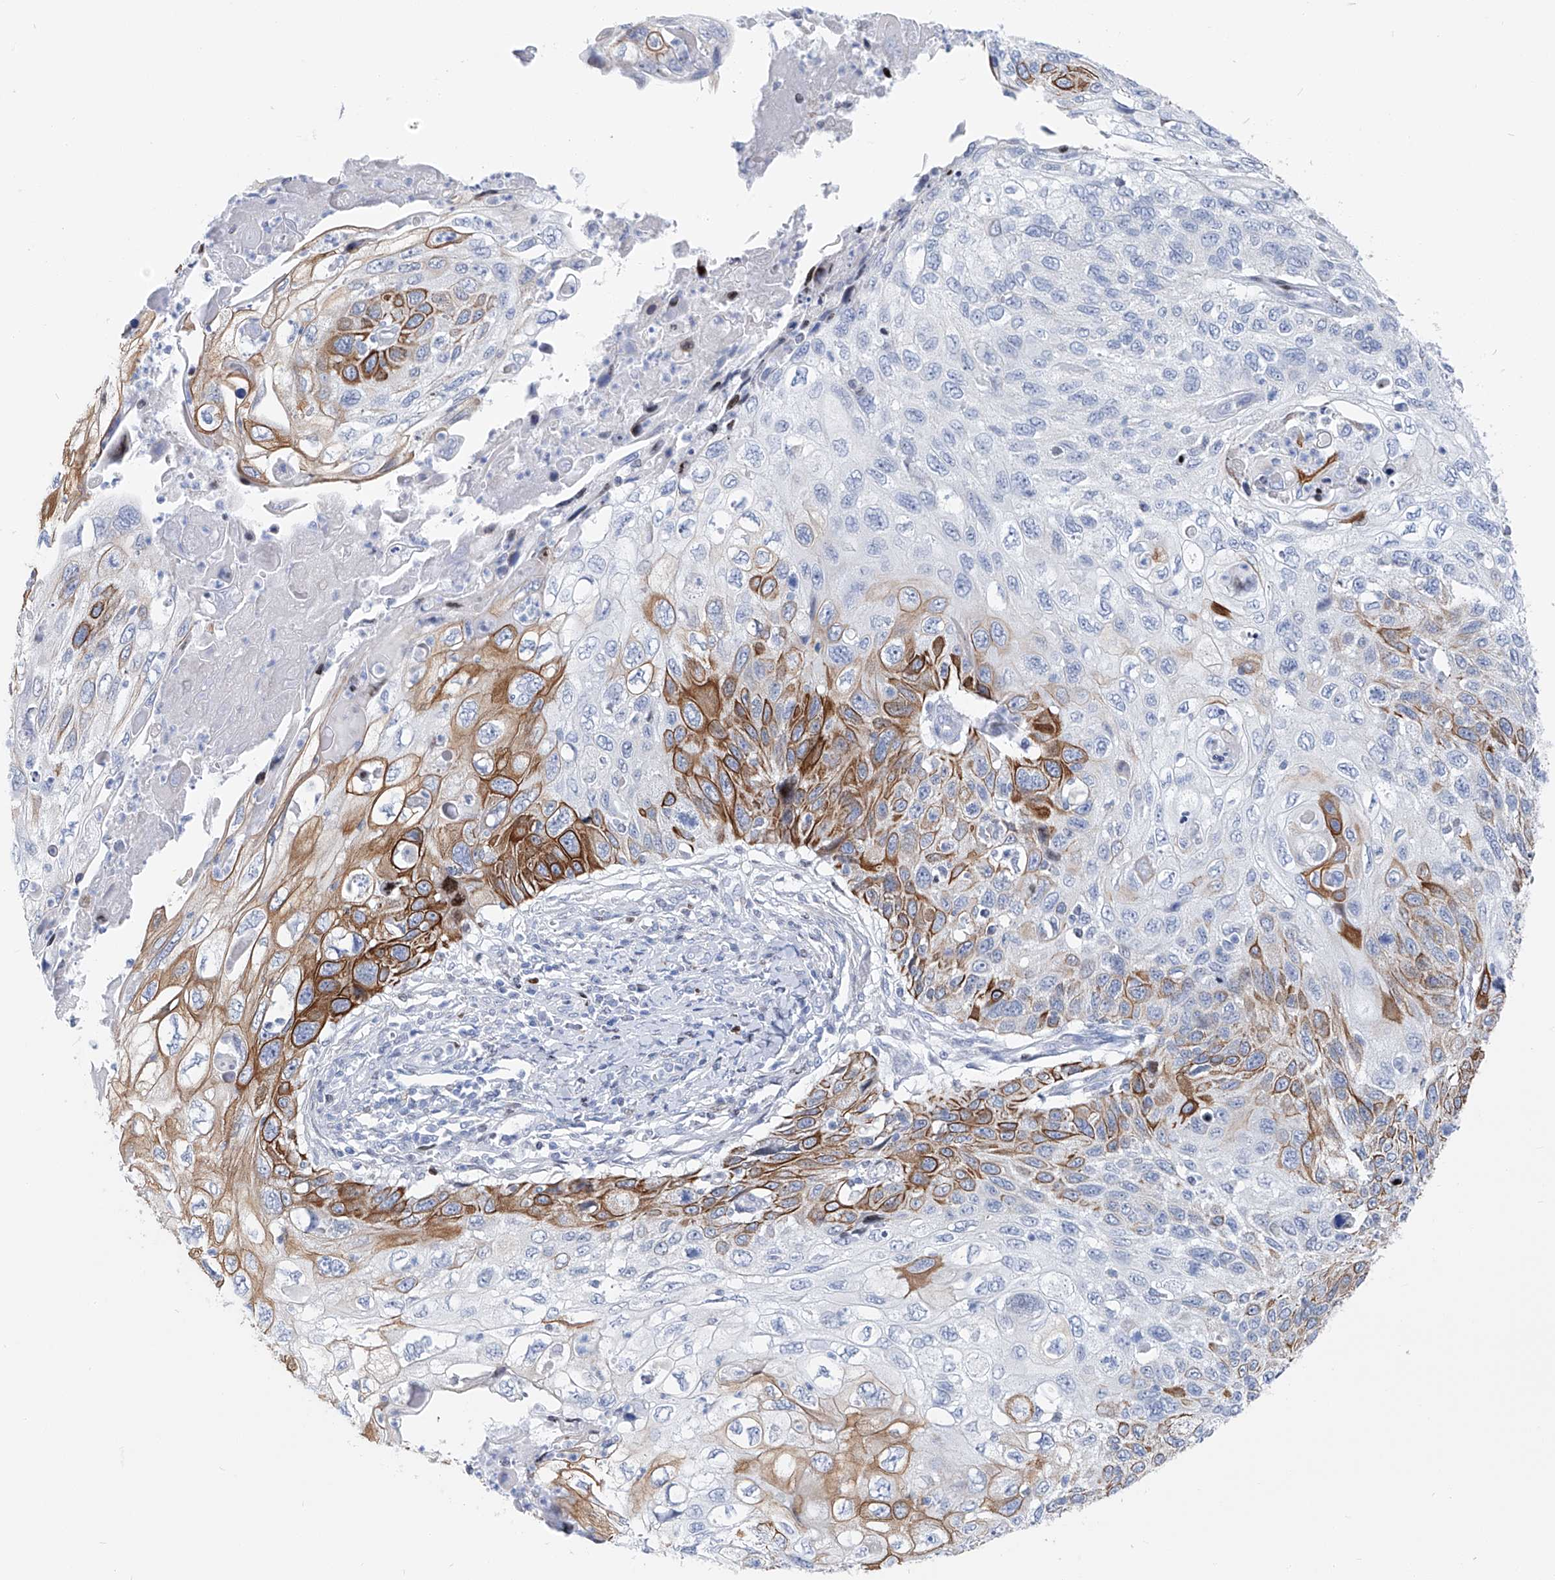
{"staining": {"intensity": "moderate", "quantity": "25%-75%", "location": "cytoplasmic/membranous"}, "tissue": "cervical cancer", "cell_type": "Tumor cells", "image_type": "cancer", "snomed": [{"axis": "morphology", "description": "Squamous cell carcinoma, NOS"}, {"axis": "topography", "description": "Cervix"}], "caption": "Protein analysis of cervical squamous cell carcinoma tissue reveals moderate cytoplasmic/membranous staining in approximately 25%-75% of tumor cells. The staining is performed using DAB brown chromogen to label protein expression. The nuclei are counter-stained blue using hematoxylin.", "gene": "FRS3", "patient": {"sex": "female", "age": 70}}